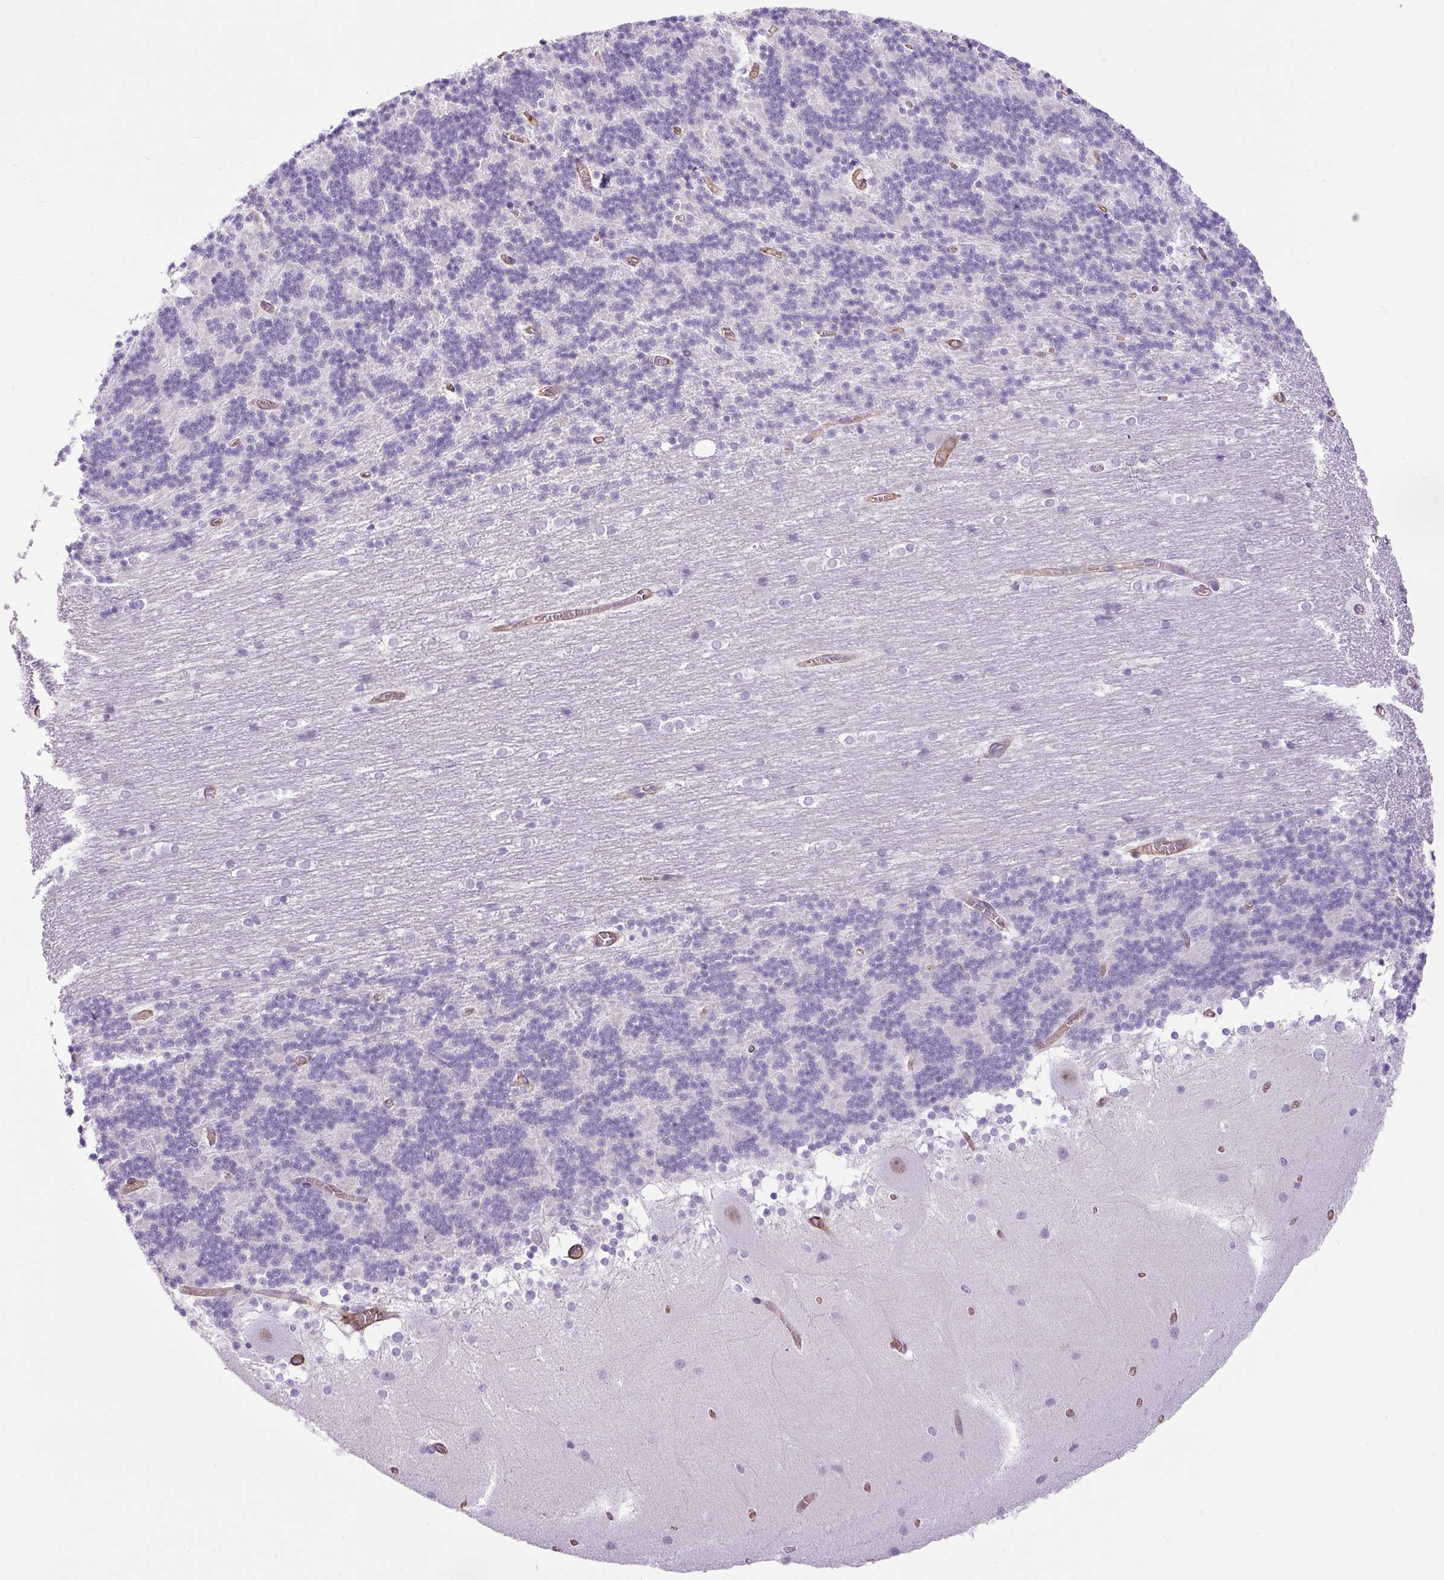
{"staining": {"intensity": "negative", "quantity": "none", "location": "none"}, "tissue": "cerebellum", "cell_type": "Cells in granular layer", "image_type": "normal", "snomed": [{"axis": "morphology", "description": "Normal tissue, NOS"}, {"axis": "topography", "description": "Cerebellum"}], "caption": "Immunohistochemistry of benign cerebellum displays no positivity in cells in granular layer. The staining was performed using DAB (3,3'-diaminobenzidine) to visualize the protein expression in brown, while the nuclei were stained in blue with hematoxylin (Magnification: 20x).", "gene": "B3GALT5", "patient": {"sex": "female", "age": 54}}